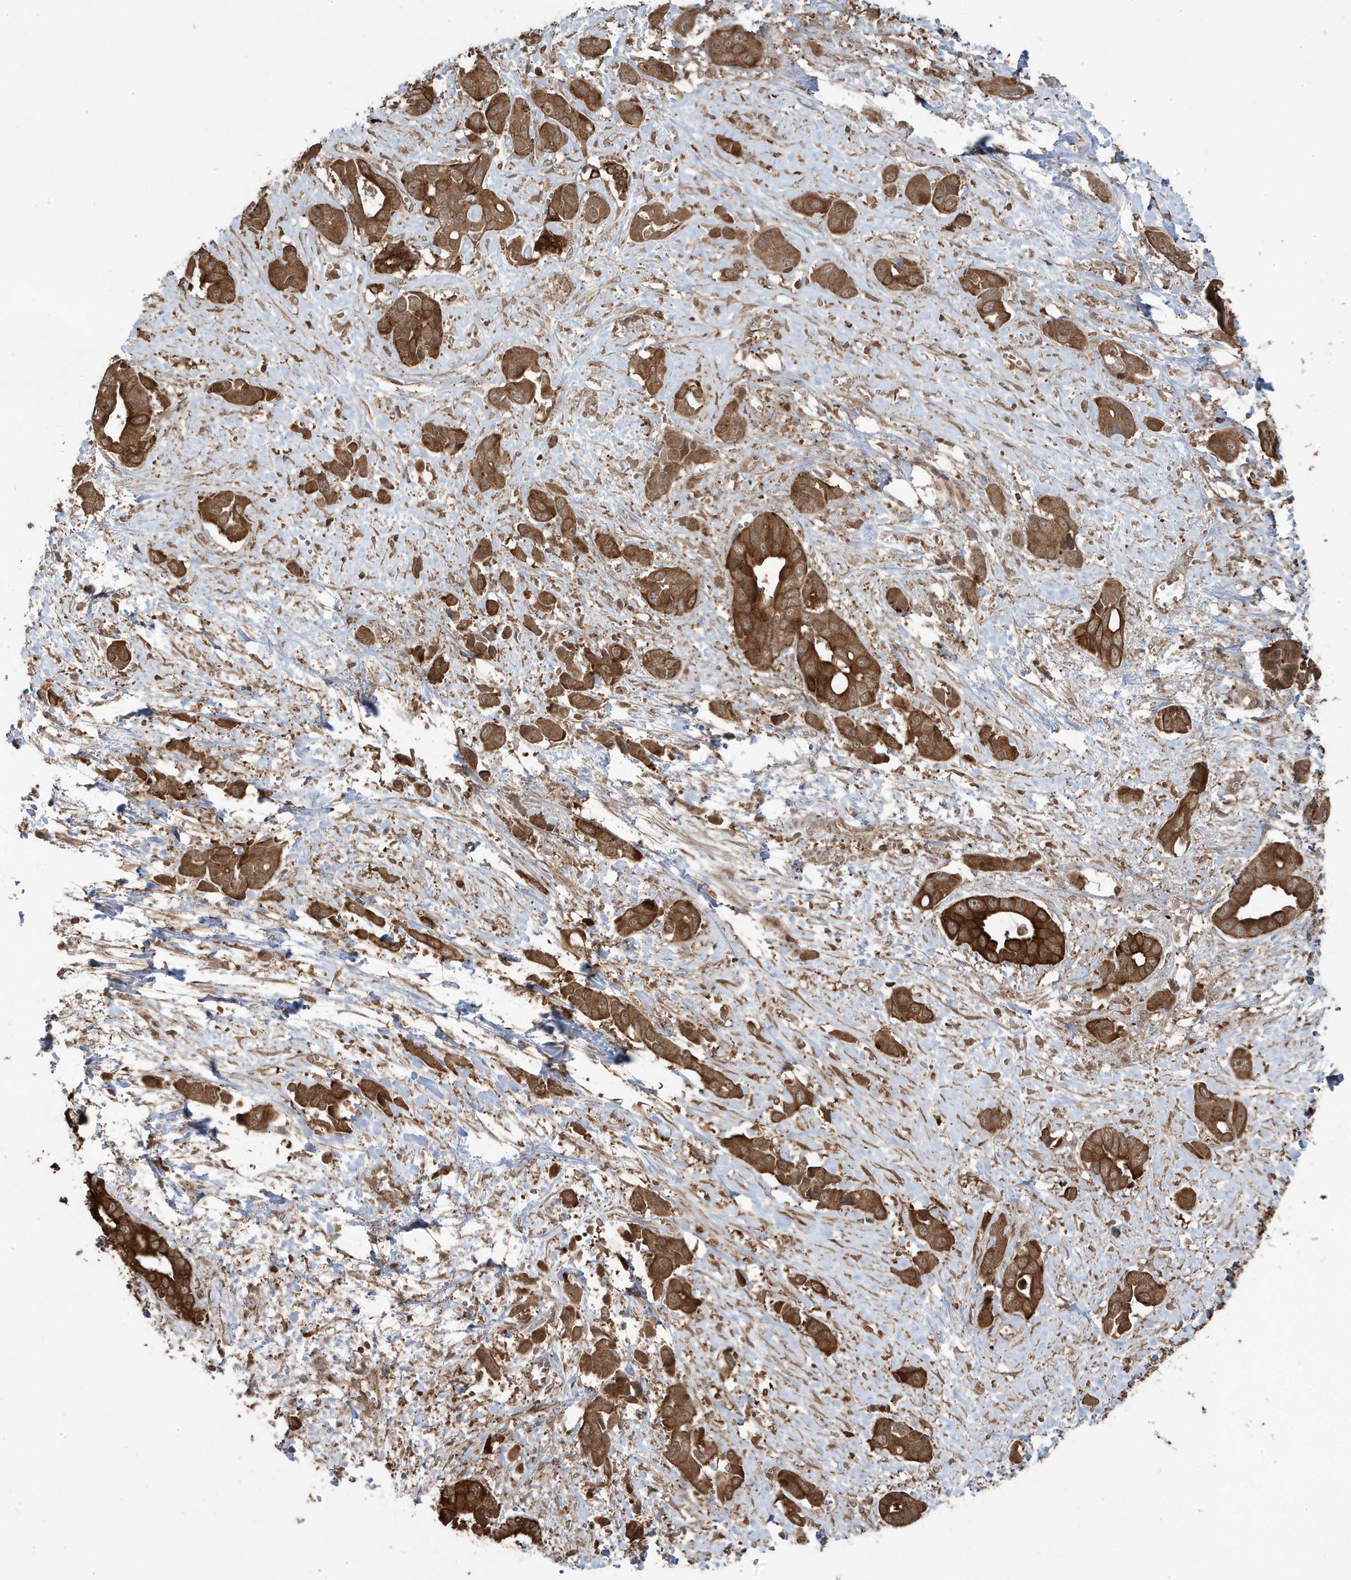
{"staining": {"intensity": "strong", "quantity": ">75%", "location": "cytoplasmic/membranous"}, "tissue": "liver cancer", "cell_type": "Tumor cells", "image_type": "cancer", "snomed": [{"axis": "morphology", "description": "Cholangiocarcinoma"}, {"axis": "topography", "description": "Liver"}], "caption": "Immunohistochemistry of liver cholangiocarcinoma demonstrates high levels of strong cytoplasmic/membranous expression in about >75% of tumor cells. (Brightfield microscopy of DAB IHC at high magnification).", "gene": "ASAP1", "patient": {"sex": "female", "age": 52}}